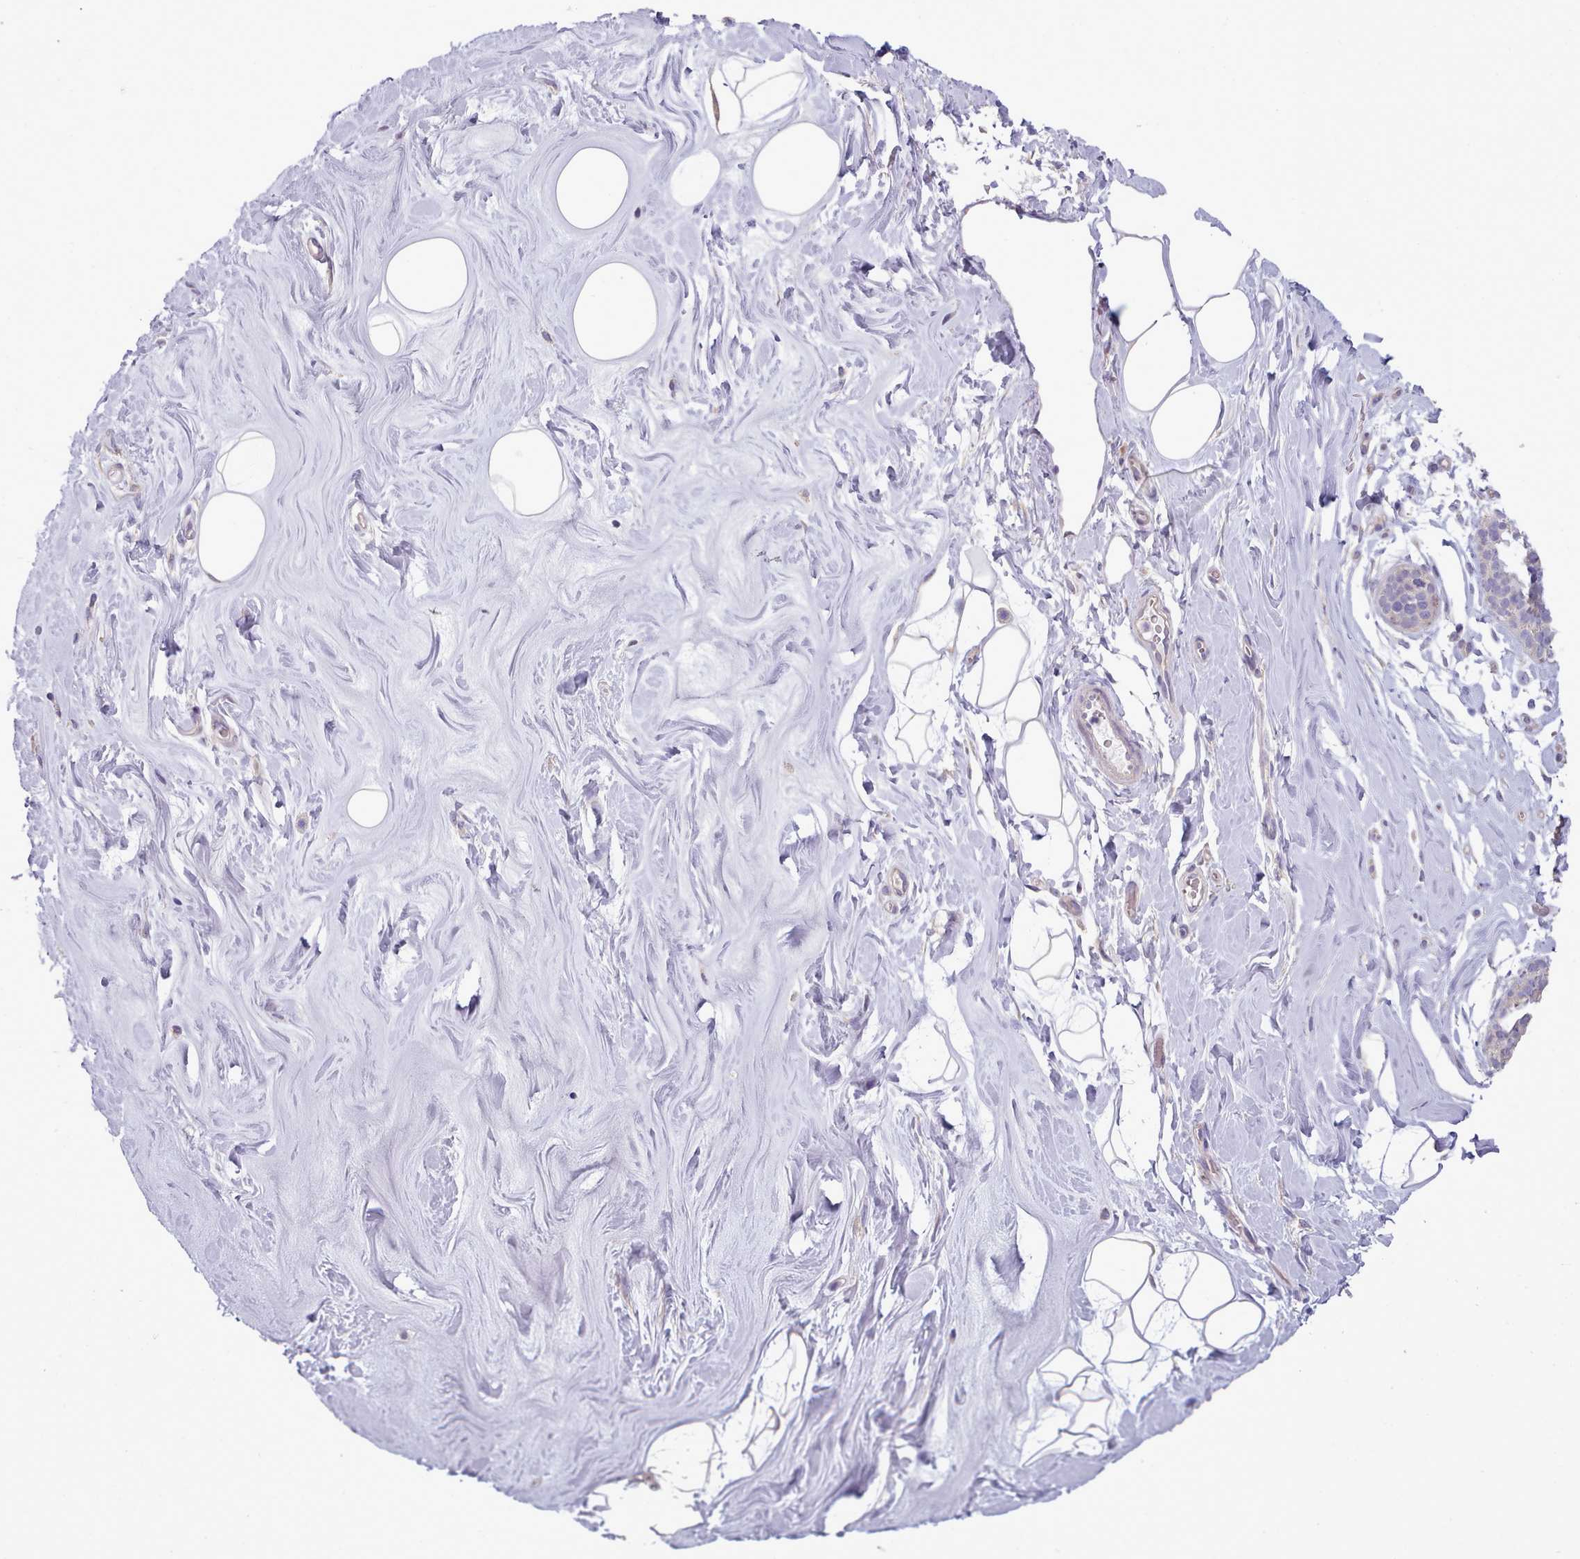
{"staining": {"intensity": "negative", "quantity": "none", "location": "none"}, "tissue": "adipose tissue", "cell_type": "Adipocytes", "image_type": "normal", "snomed": [{"axis": "morphology", "description": "Normal tissue, NOS"}, {"axis": "topography", "description": "Breast"}], "caption": "High power microscopy image of an immunohistochemistry micrograph of normal adipose tissue, revealing no significant expression in adipocytes.", "gene": "DPF1", "patient": {"sex": "female", "age": 26}}